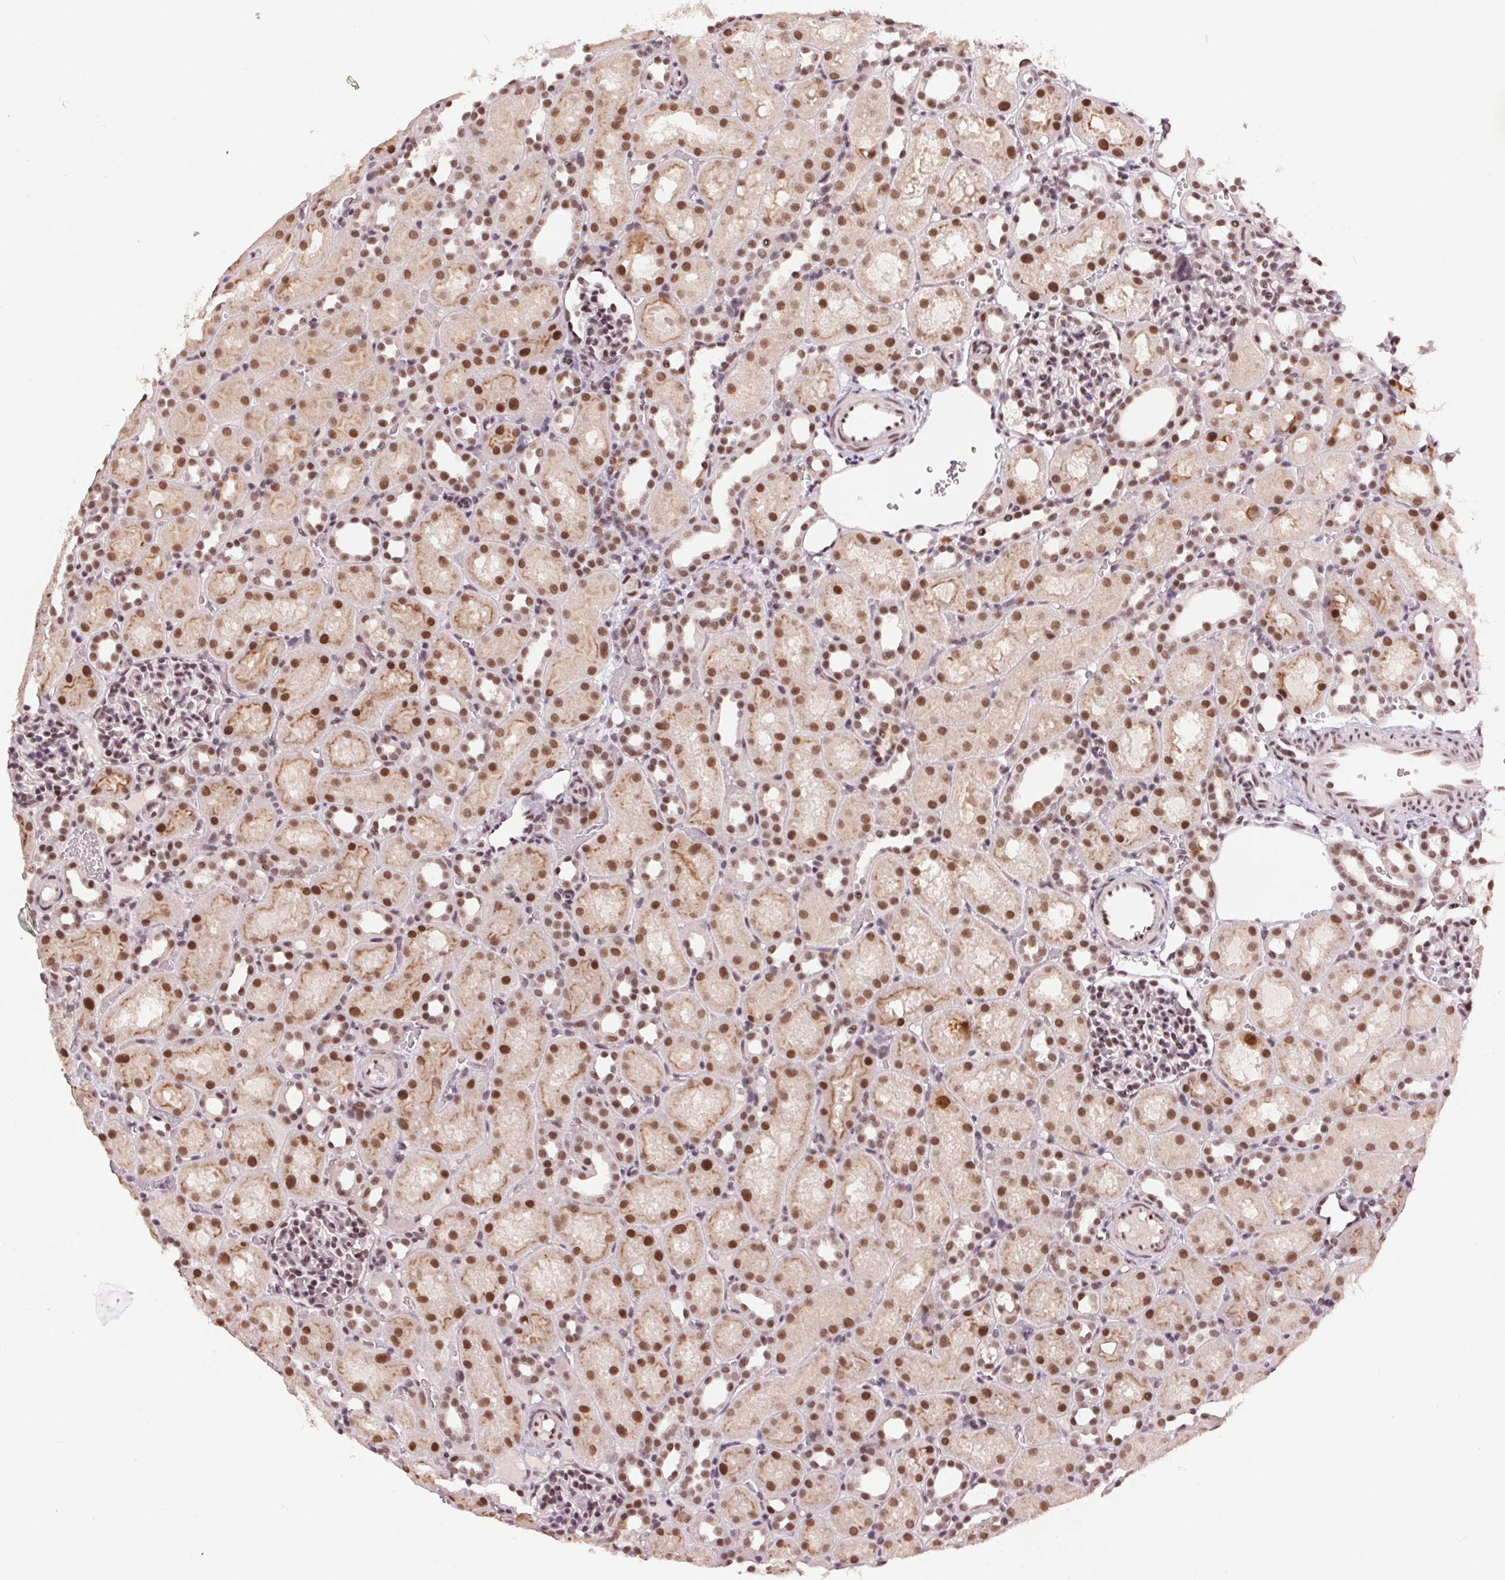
{"staining": {"intensity": "weak", "quantity": "25%-75%", "location": "nuclear"}, "tissue": "kidney", "cell_type": "Cells in glomeruli", "image_type": "normal", "snomed": [{"axis": "morphology", "description": "Normal tissue, NOS"}, {"axis": "topography", "description": "Kidney"}], "caption": "Immunohistochemical staining of unremarkable human kidney shows weak nuclear protein positivity in about 25%-75% of cells in glomeruli. The staining was performed using DAB to visualize the protein expression in brown, while the nuclei were stained in blue with hematoxylin (Magnification: 20x).", "gene": "CD2BP2", "patient": {"sex": "male", "age": 1}}